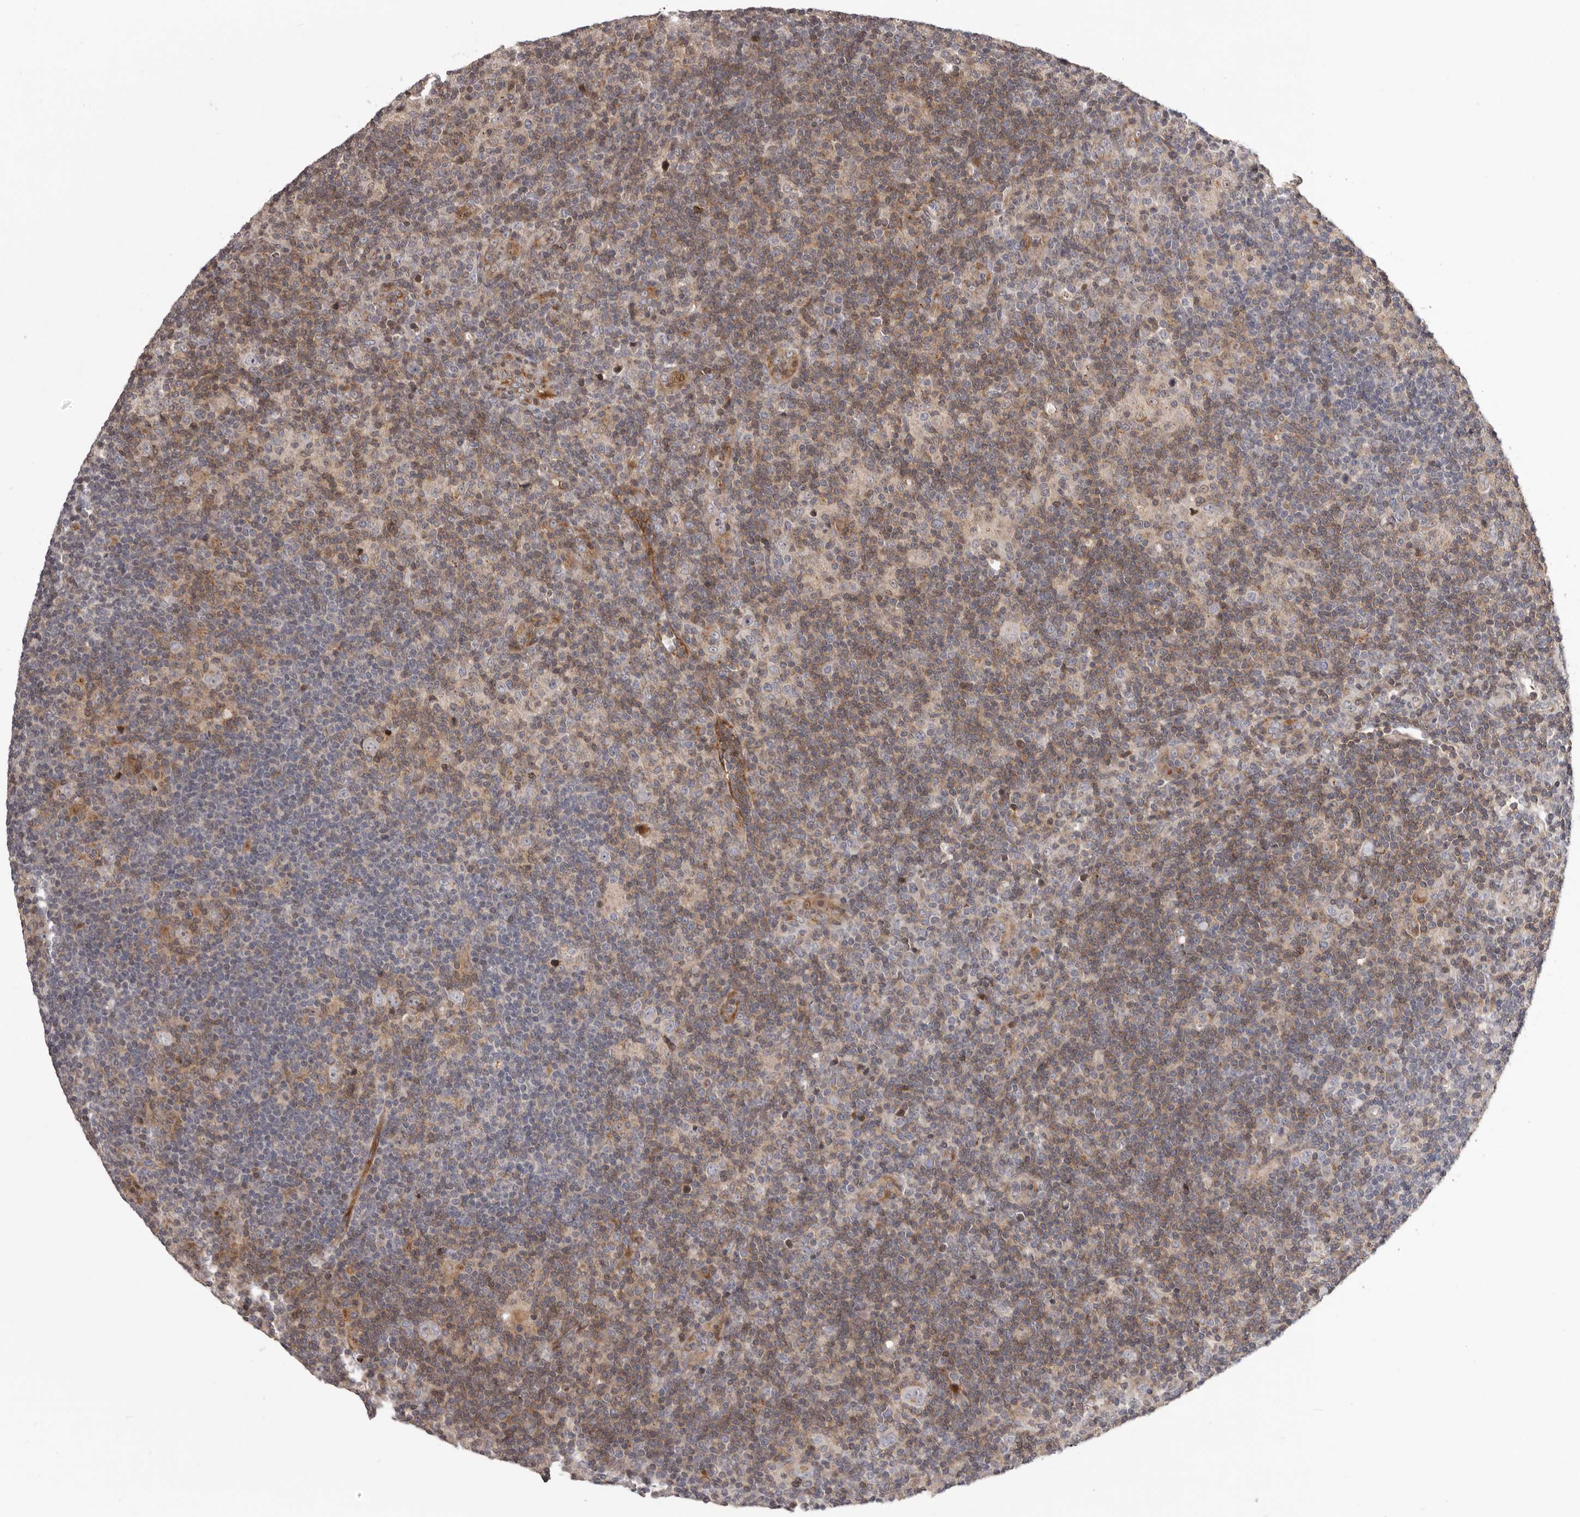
{"staining": {"intensity": "negative", "quantity": "none", "location": "none"}, "tissue": "lymphoma", "cell_type": "Tumor cells", "image_type": "cancer", "snomed": [{"axis": "morphology", "description": "Hodgkin's disease, NOS"}, {"axis": "topography", "description": "Lymph node"}], "caption": "Tumor cells show no significant protein expression in Hodgkin's disease.", "gene": "AZIN1", "patient": {"sex": "female", "age": 57}}